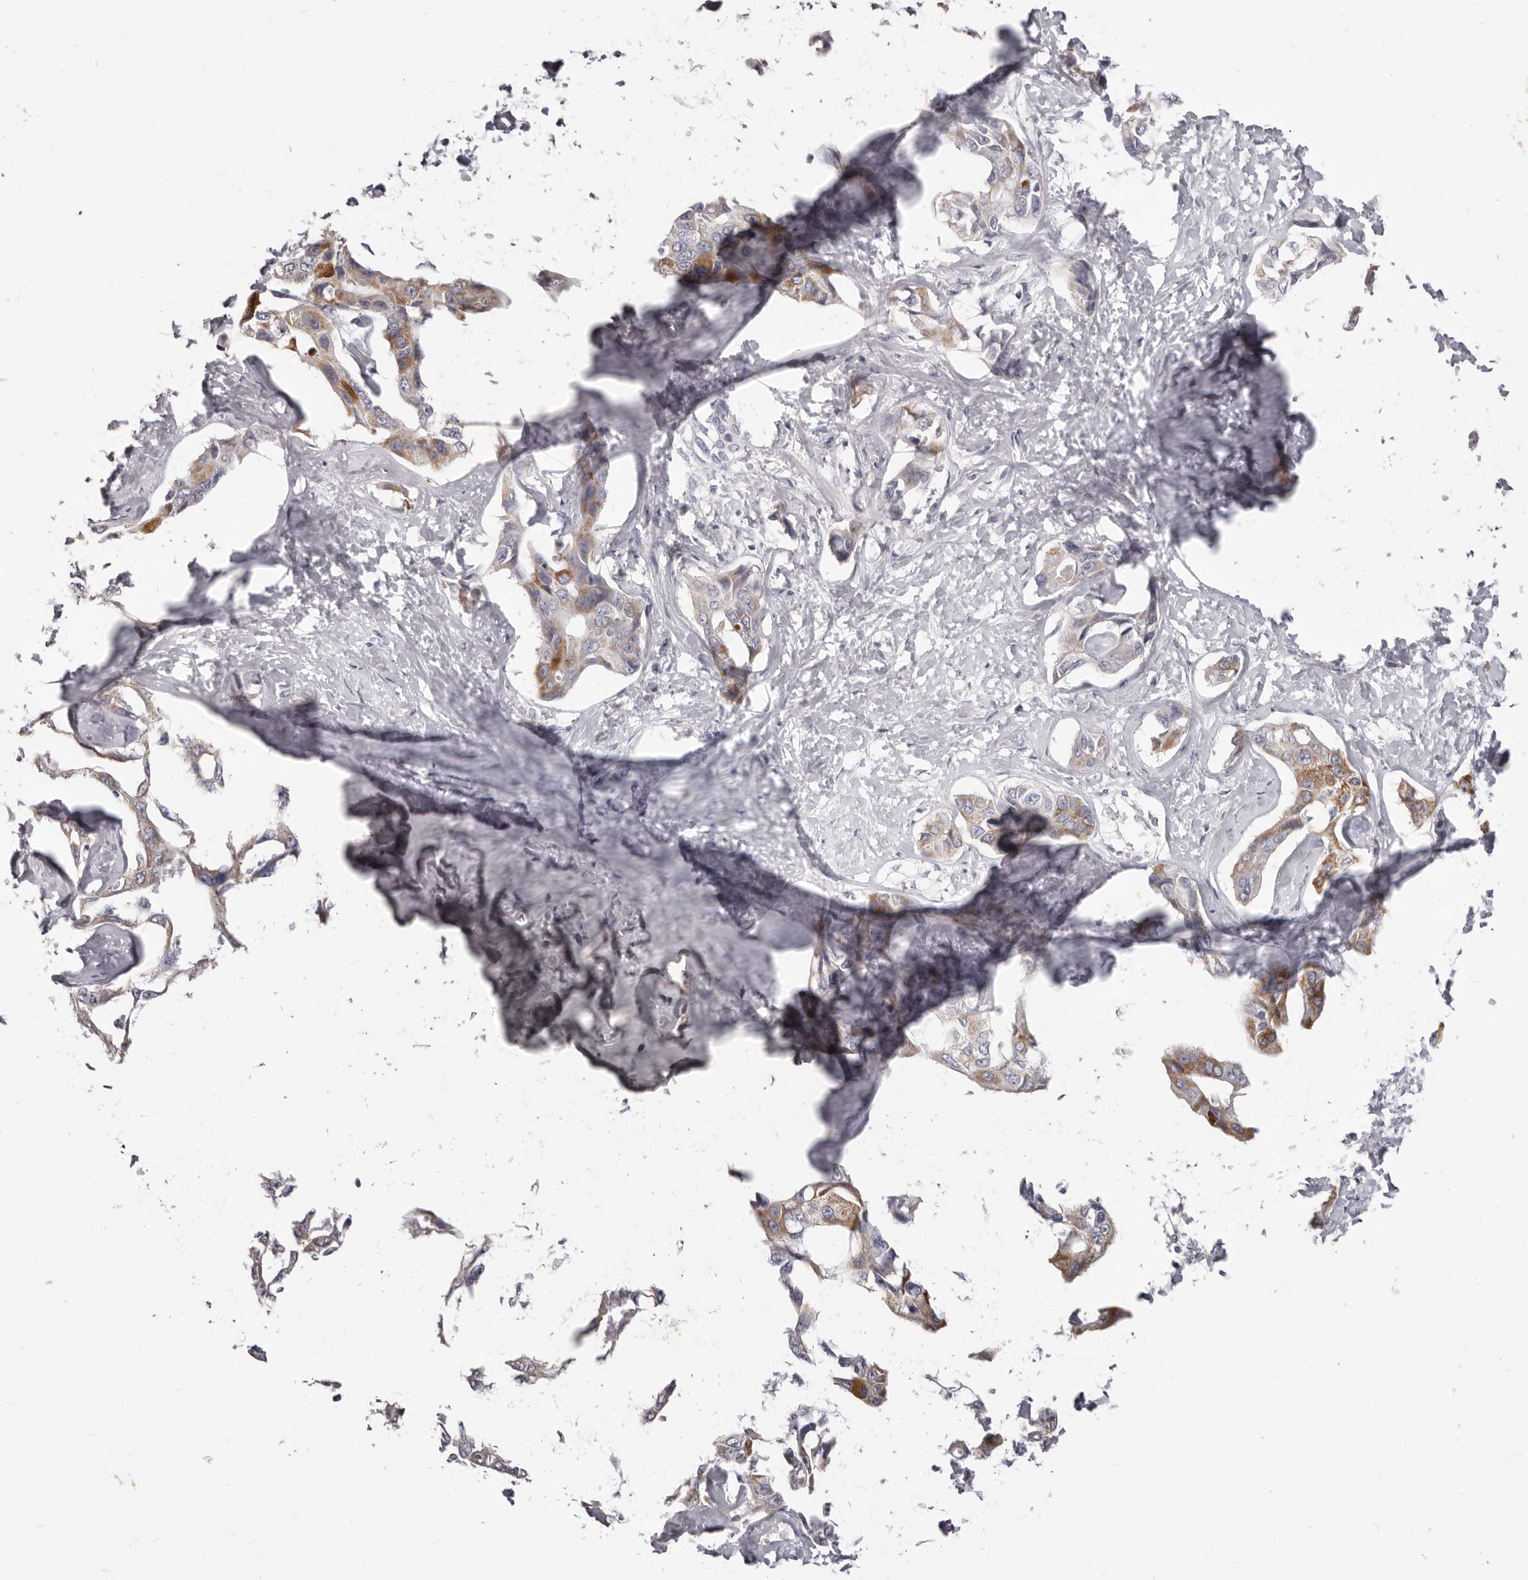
{"staining": {"intensity": "moderate", "quantity": "<25%", "location": "cytoplasmic/membranous"}, "tissue": "liver cancer", "cell_type": "Tumor cells", "image_type": "cancer", "snomed": [{"axis": "morphology", "description": "Cholangiocarcinoma"}, {"axis": "topography", "description": "Liver"}], "caption": "The image displays a brown stain indicating the presence of a protein in the cytoplasmic/membranous of tumor cells in liver cholangiocarcinoma.", "gene": "PRMT2", "patient": {"sex": "male", "age": 59}}